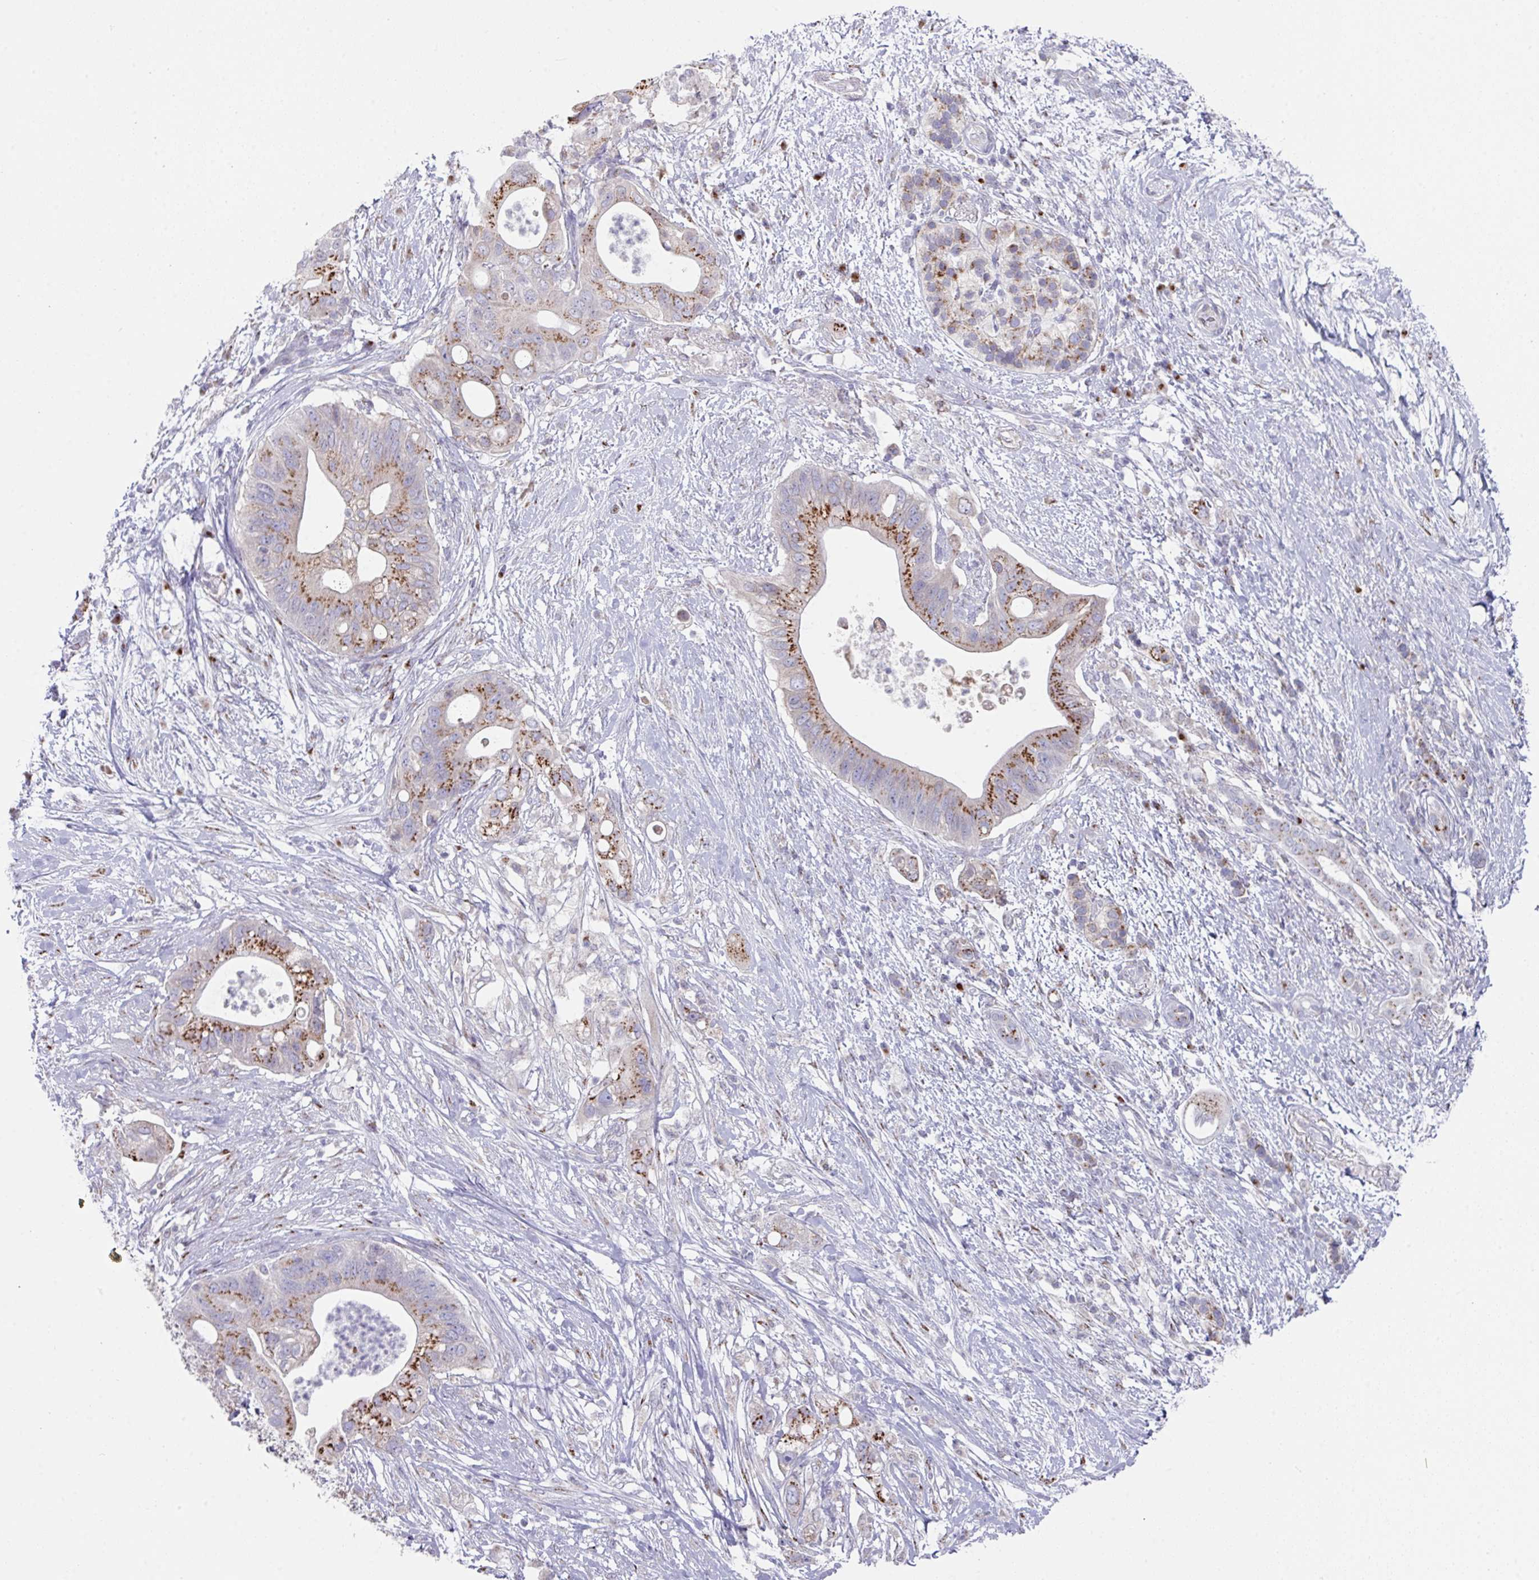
{"staining": {"intensity": "strong", "quantity": "25%-75%", "location": "cytoplasmic/membranous"}, "tissue": "pancreatic cancer", "cell_type": "Tumor cells", "image_type": "cancer", "snomed": [{"axis": "morphology", "description": "Adenocarcinoma, NOS"}, {"axis": "topography", "description": "Pancreas"}], "caption": "A high-resolution histopathology image shows IHC staining of pancreatic cancer (adenocarcinoma), which demonstrates strong cytoplasmic/membranous staining in approximately 25%-75% of tumor cells.", "gene": "VKORC1L1", "patient": {"sex": "female", "age": 72}}